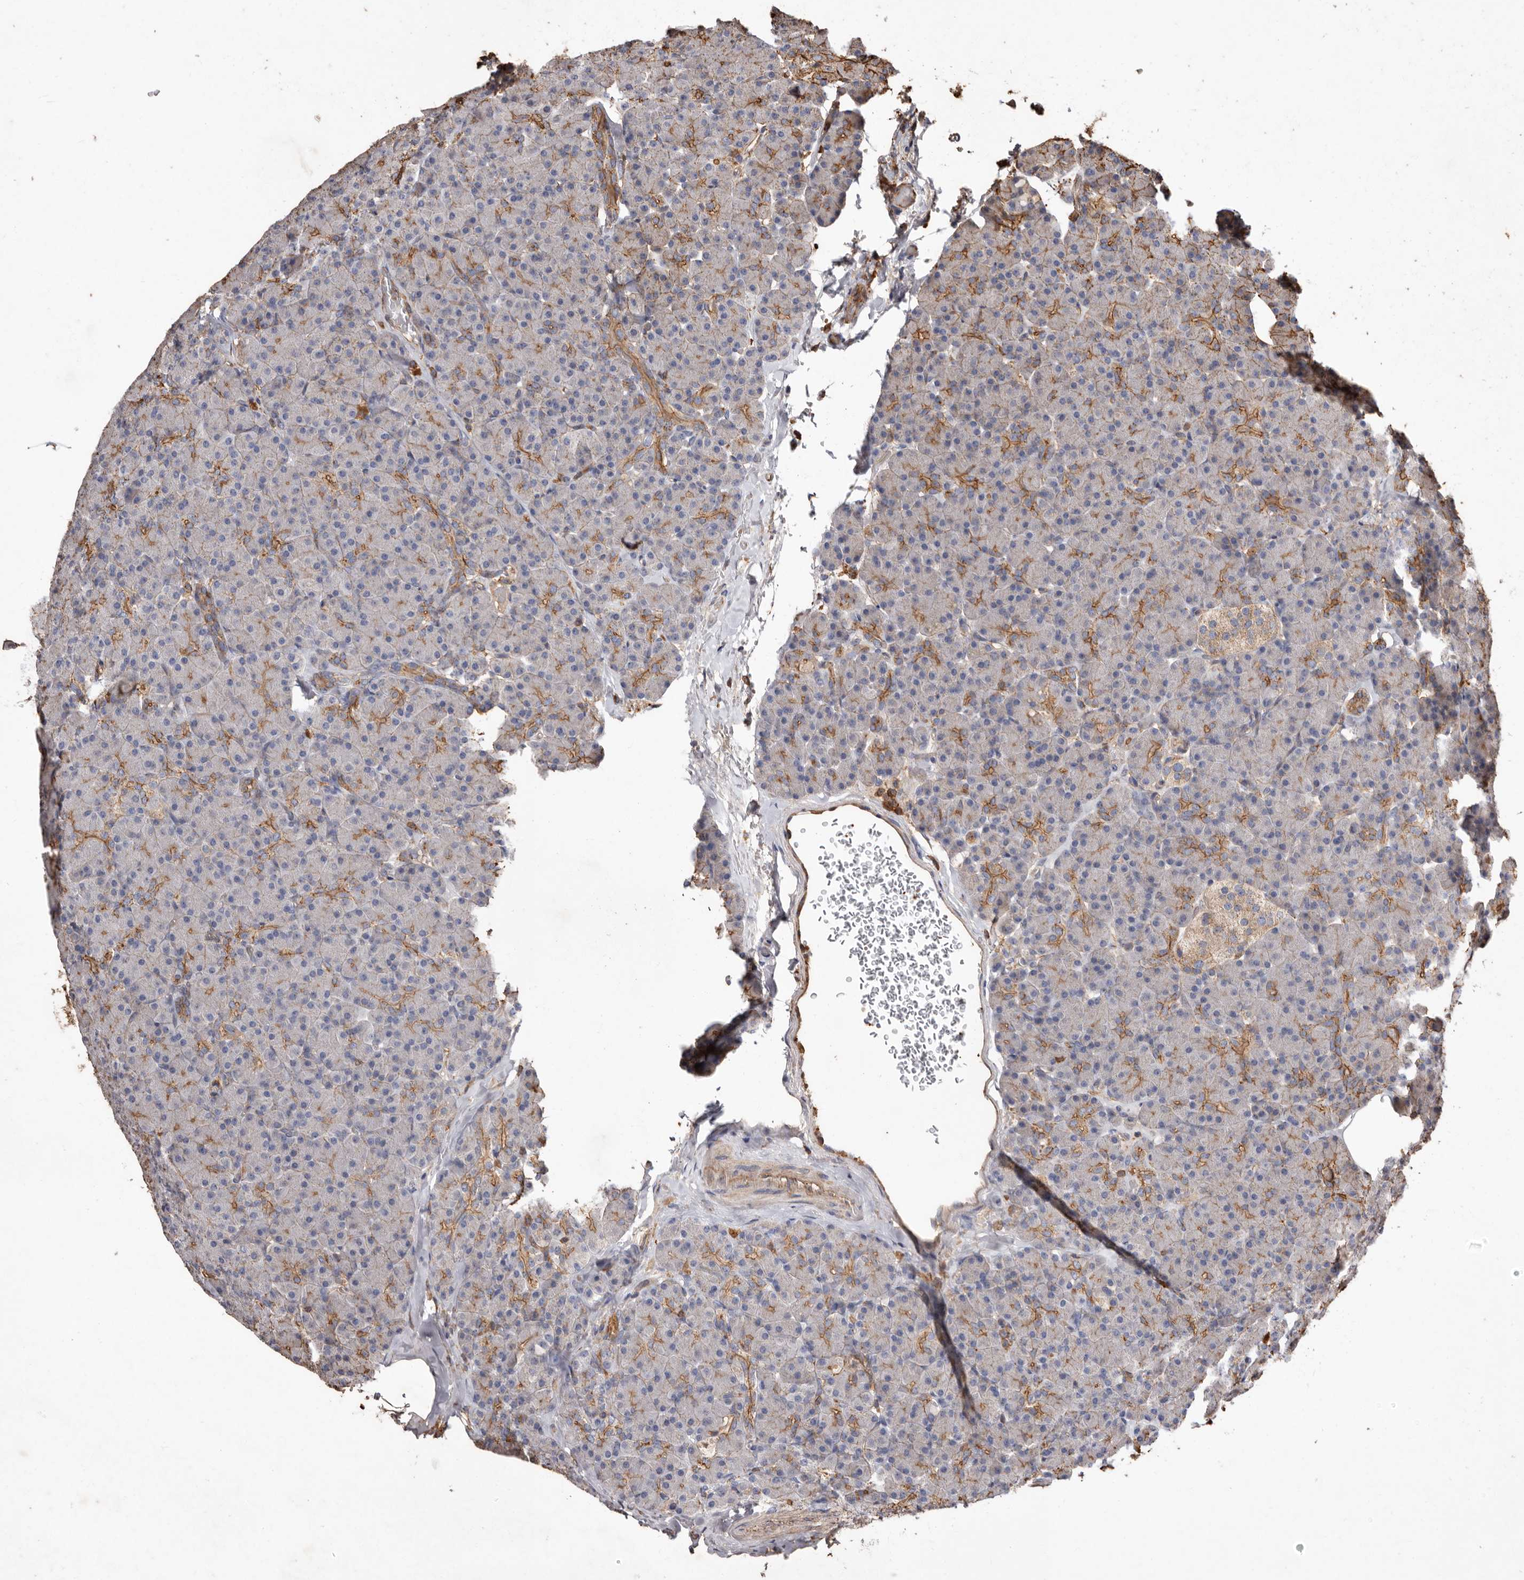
{"staining": {"intensity": "strong", "quantity": "<25%", "location": "cytoplasmic/membranous"}, "tissue": "pancreas", "cell_type": "Exocrine glandular cells", "image_type": "normal", "snomed": [{"axis": "morphology", "description": "Normal tissue, NOS"}, {"axis": "topography", "description": "Pancreas"}], "caption": "Brown immunohistochemical staining in unremarkable pancreas reveals strong cytoplasmic/membranous staining in about <25% of exocrine glandular cells.", "gene": "COQ8B", "patient": {"sex": "female", "age": 43}}